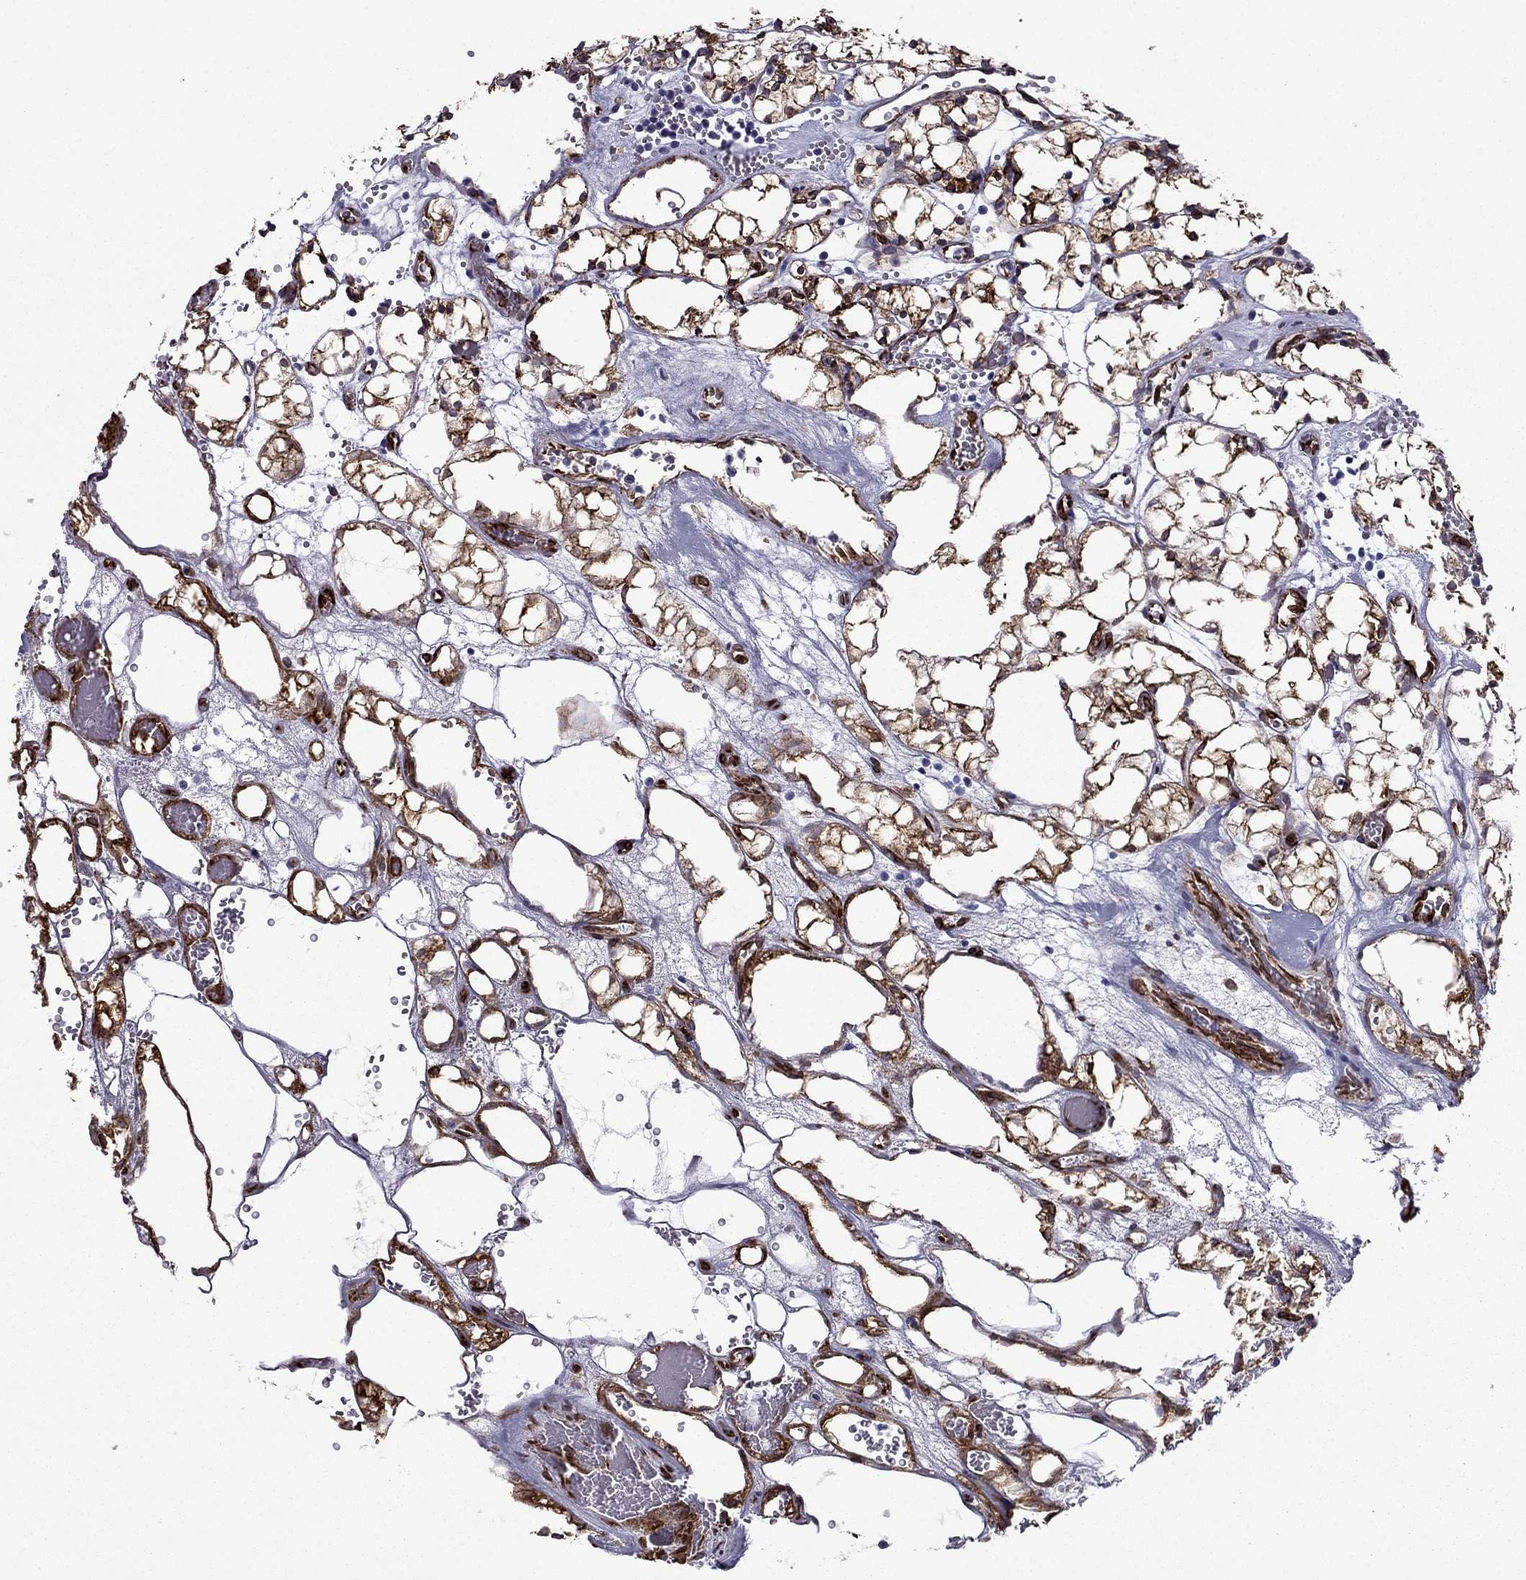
{"staining": {"intensity": "strong", "quantity": "25%-75%", "location": "cytoplasmic/membranous"}, "tissue": "renal cancer", "cell_type": "Tumor cells", "image_type": "cancer", "snomed": [{"axis": "morphology", "description": "Adenocarcinoma, NOS"}, {"axis": "topography", "description": "Kidney"}], "caption": "Brown immunohistochemical staining in renal cancer (adenocarcinoma) shows strong cytoplasmic/membranous expression in about 25%-75% of tumor cells.", "gene": "IKBIP", "patient": {"sex": "female", "age": 69}}